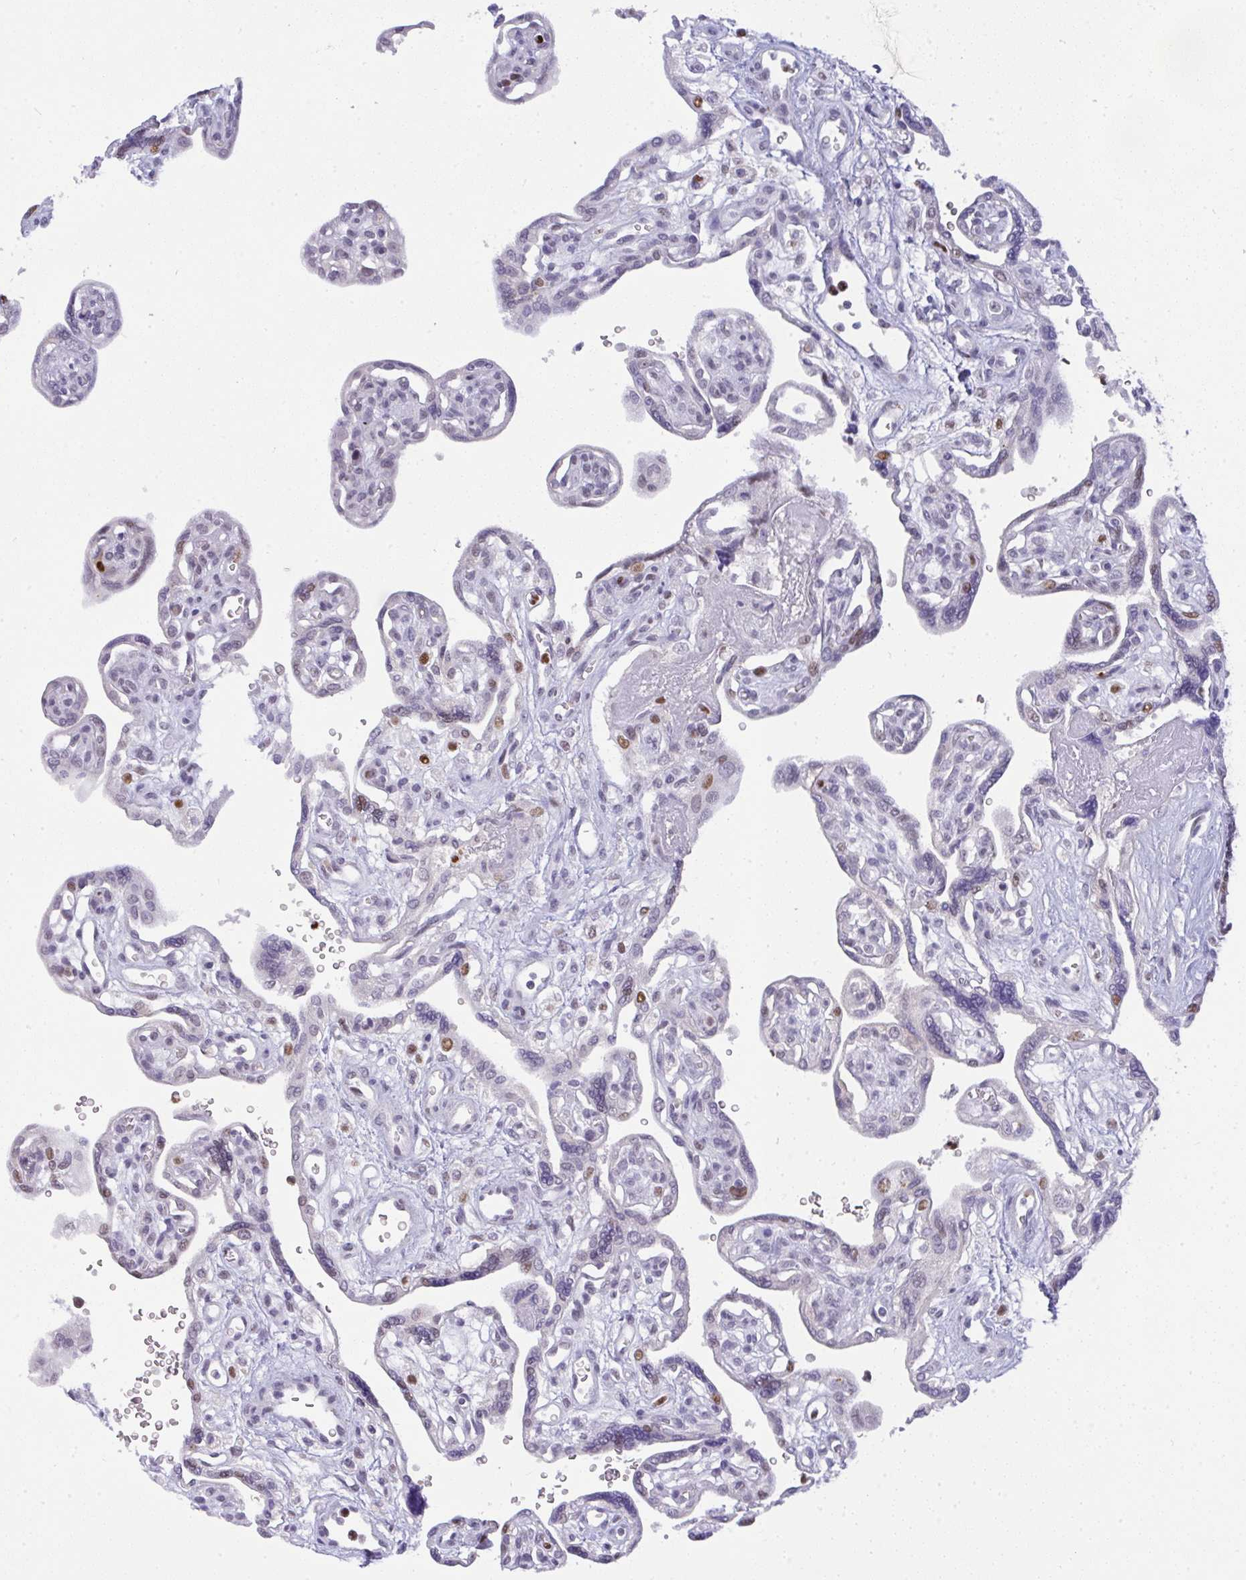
{"staining": {"intensity": "moderate", "quantity": "25%-75%", "location": "nuclear"}, "tissue": "placenta", "cell_type": "Decidual cells", "image_type": "normal", "snomed": [{"axis": "morphology", "description": "Normal tissue, NOS"}, {"axis": "topography", "description": "Placenta"}], "caption": "Human placenta stained for a protein (brown) displays moderate nuclear positive staining in approximately 25%-75% of decidual cells.", "gene": "BBX", "patient": {"sex": "female", "age": 39}}